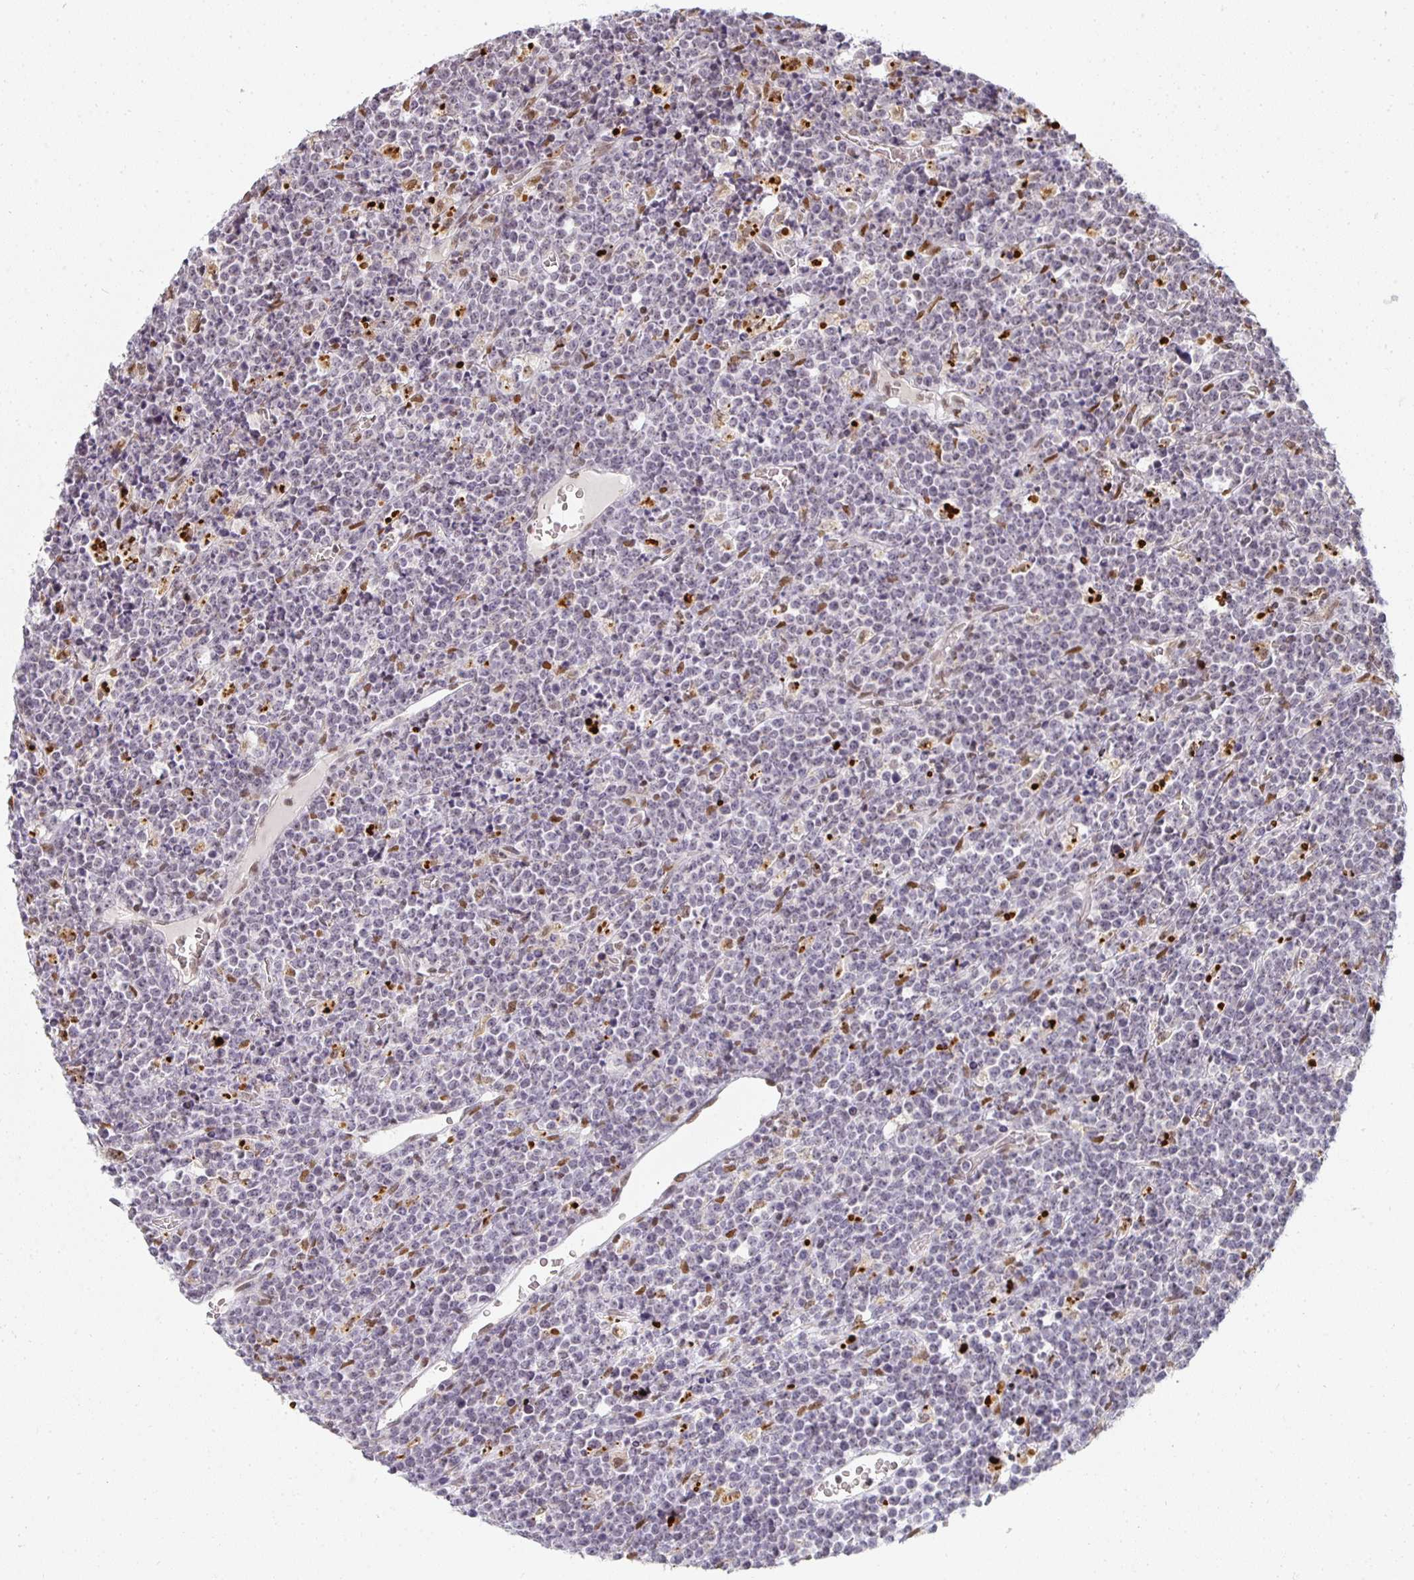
{"staining": {"intensity": "negative", "quantity": "none", "location": "none"}, "tissue": "lymphoma", "cell_type": "Tumor cells", "image_type": "cancer", "snomed": [{"axis": "morphology", "description": "Malignant lymphoma, non-Hodgkin's type, High grade"}, {"axis": "topography", "description": "Ovary"}], "caption": "DAB (3,3'-diaminobenzidine) immunohistochemical staining of human high-grade malignant lymphoma, non-Hodgkin's type displays no significant expression in tumor cells.", "gene": "SMARCA2", "patient": {"sex": "female", "age": 56}}